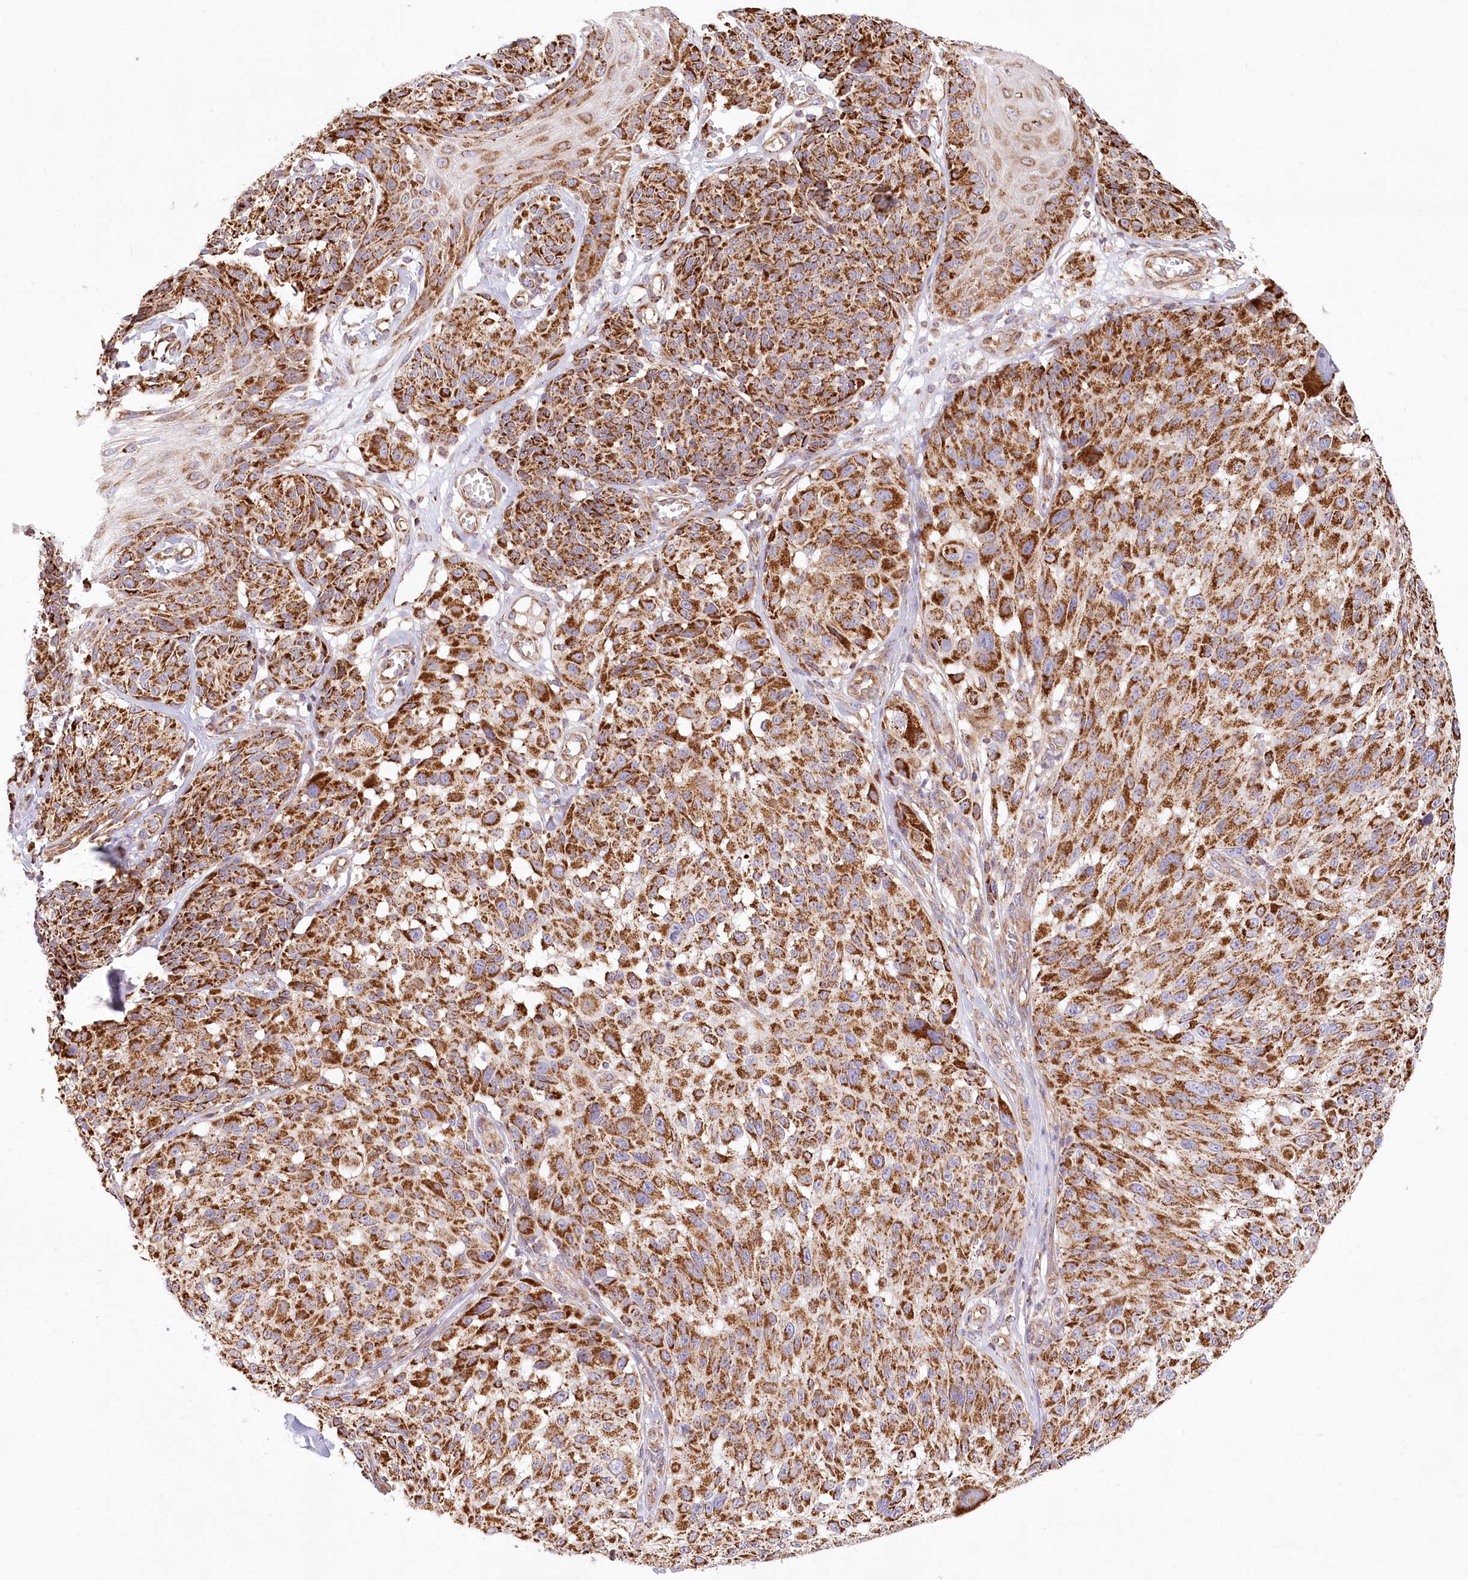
{"staining": {"intensity": "strong", "quantity": ">75%", "location": "cytoplasmic/membranous"}, "tissue": "melanoma", "cell_type": "Tumor cells", "image_type": "cancer", "snomed": [{"axis": "morphology", "description": "Malignant melanoma, NOS"}, {"axis": "topography", "description": "Skin"}], "caption": "The immunohistochemical stain shows strong cytoplasmic/membranous positivity in tumor cells of malignant melanoma tissue.", "gene": "UMPS", "patient": {"sex": "male", "age": 83}}